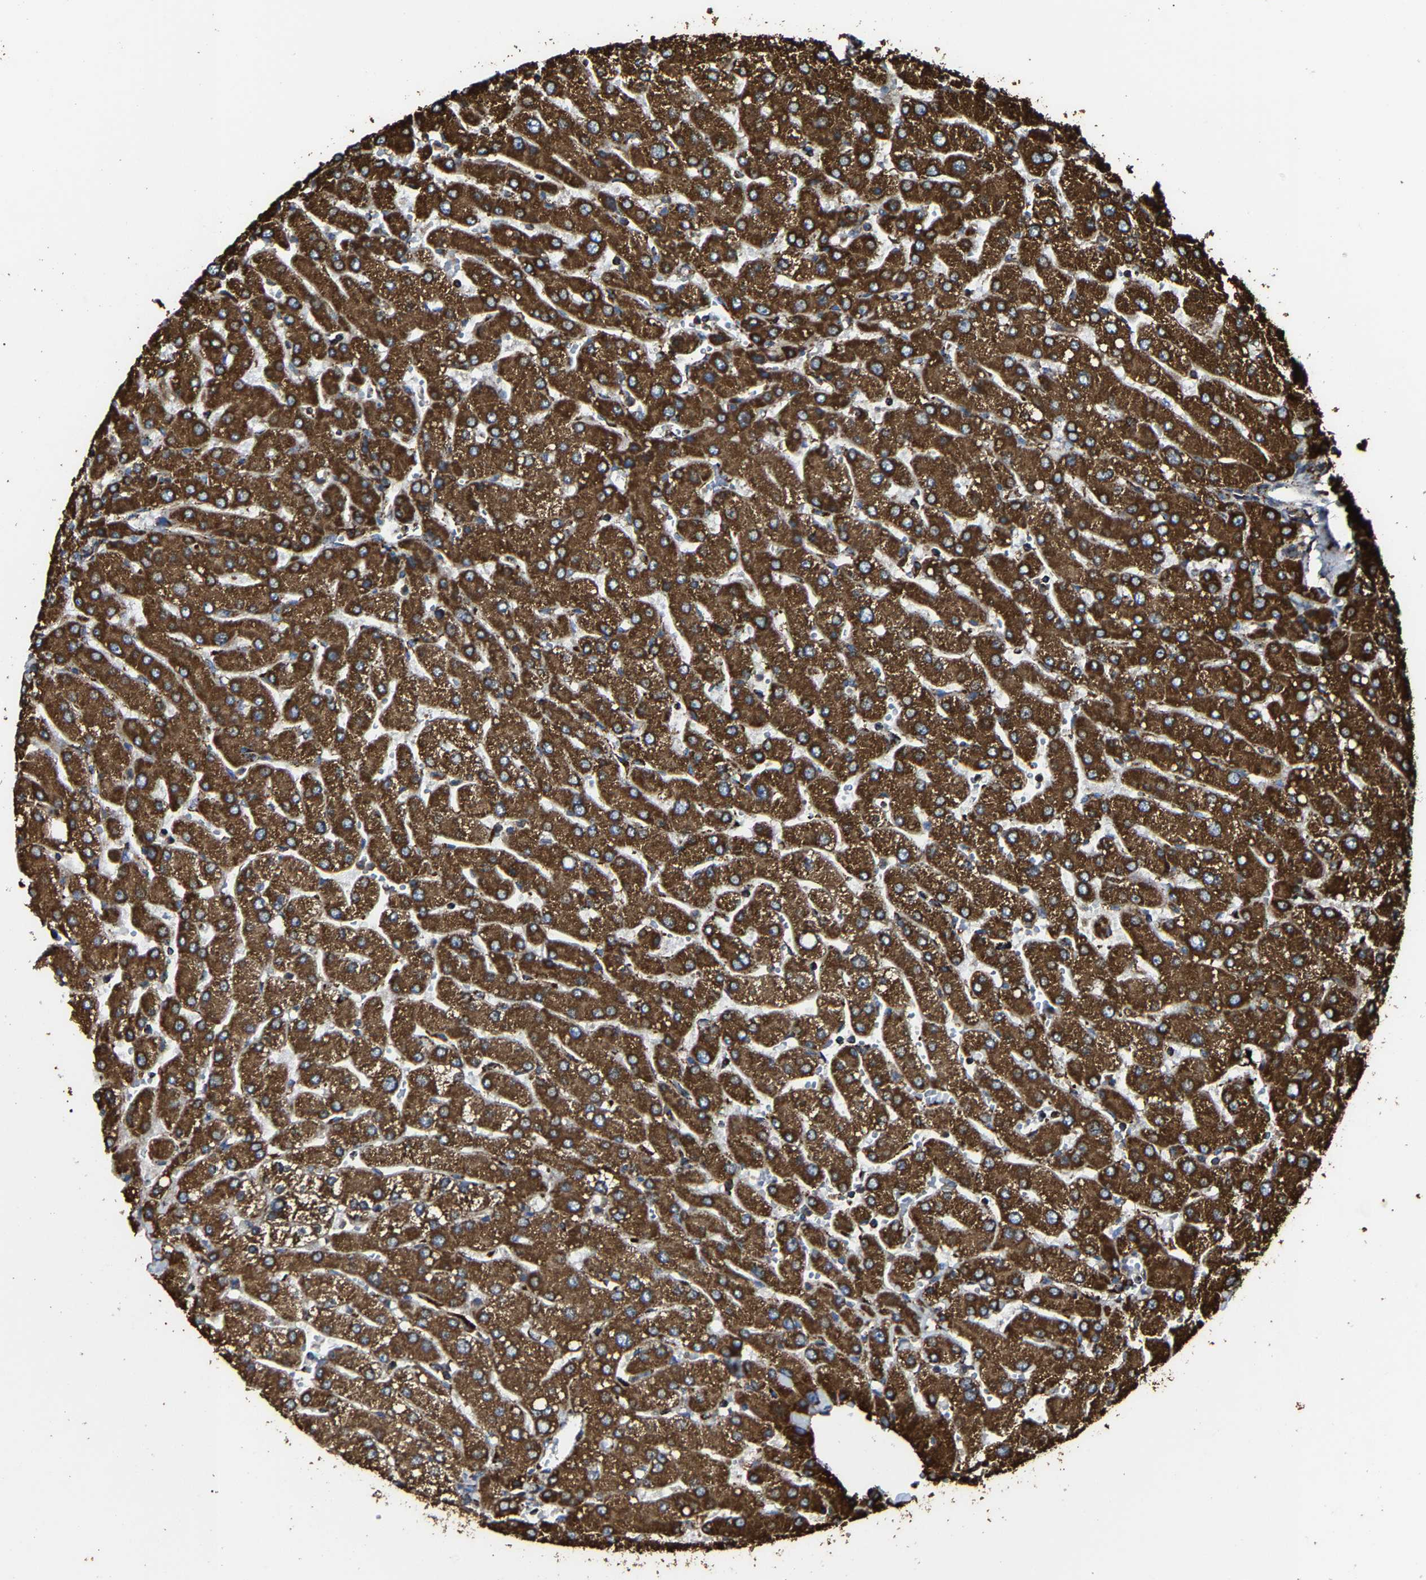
{"staining": {"intensity": "moderate", "quantity": ">75%", "location": "cytoplasmic/membranous"}, "tissue": "liver", "cell_type": "Cholangiocytes", "image_type": "normal", "snomed": [{"axis": "morphology", "description": "Normal tissue, NOS"}, {"axis": "topography", "description": "Liver"}], "caption": "IHC staining of benign liver, which exhibits medium levels of moderate cytoplasmic/membranous expression in approximately >75% of cholangiocytes indicating moderate cytoplasmic/membranous protein expression. The staining was performed using DAB (brown) for protein detection and nuclei were counterstained in hematoxylin (blue).", "gene": "NDUFV3", "patient": {"sex": "male", "age": 55}}